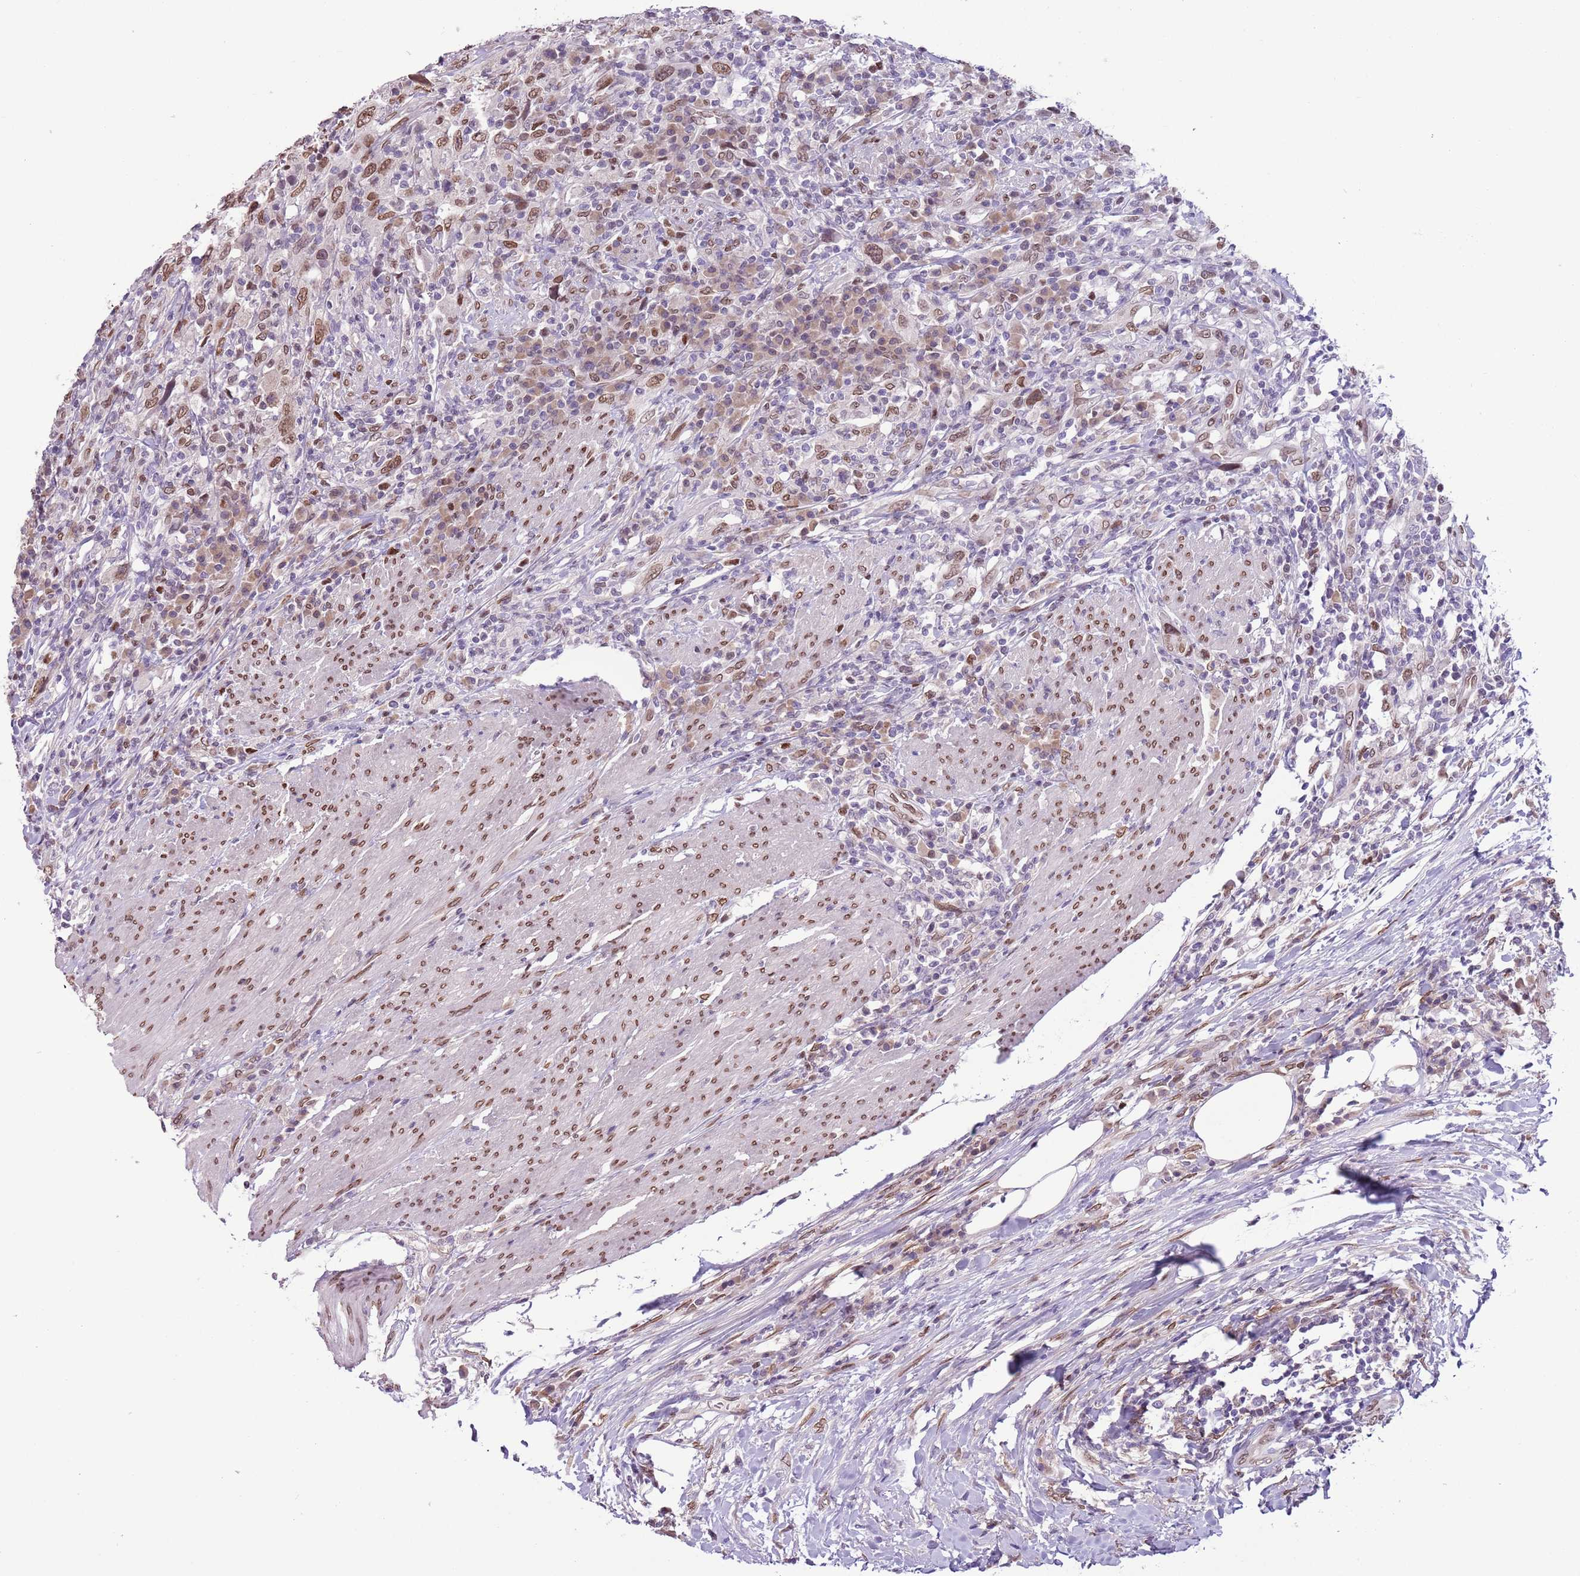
{"staining": {"intensity": "moderate", "quantity": ">75%", "location": "cytoplasmic/membranous,nuclear"}, "tissue": "urothelial cancer", "cell_type": "Tumor cells", "image_type": "cancer", "snomed": [{"axis": "morphology", "description": "Urothelial carcinoma, High grade"}, {"axis": "topography", "description": "Urinary bladder"}], "caption": "Immunohistochemical staining of urothelial cancer exhibits medium levels of moderate cytoplasmic/membranous and nuclear protein expression in approximately >75% of tumor cells.", "gene": "ZGLP1", "patient": {"sex": "male", "age": 61}}